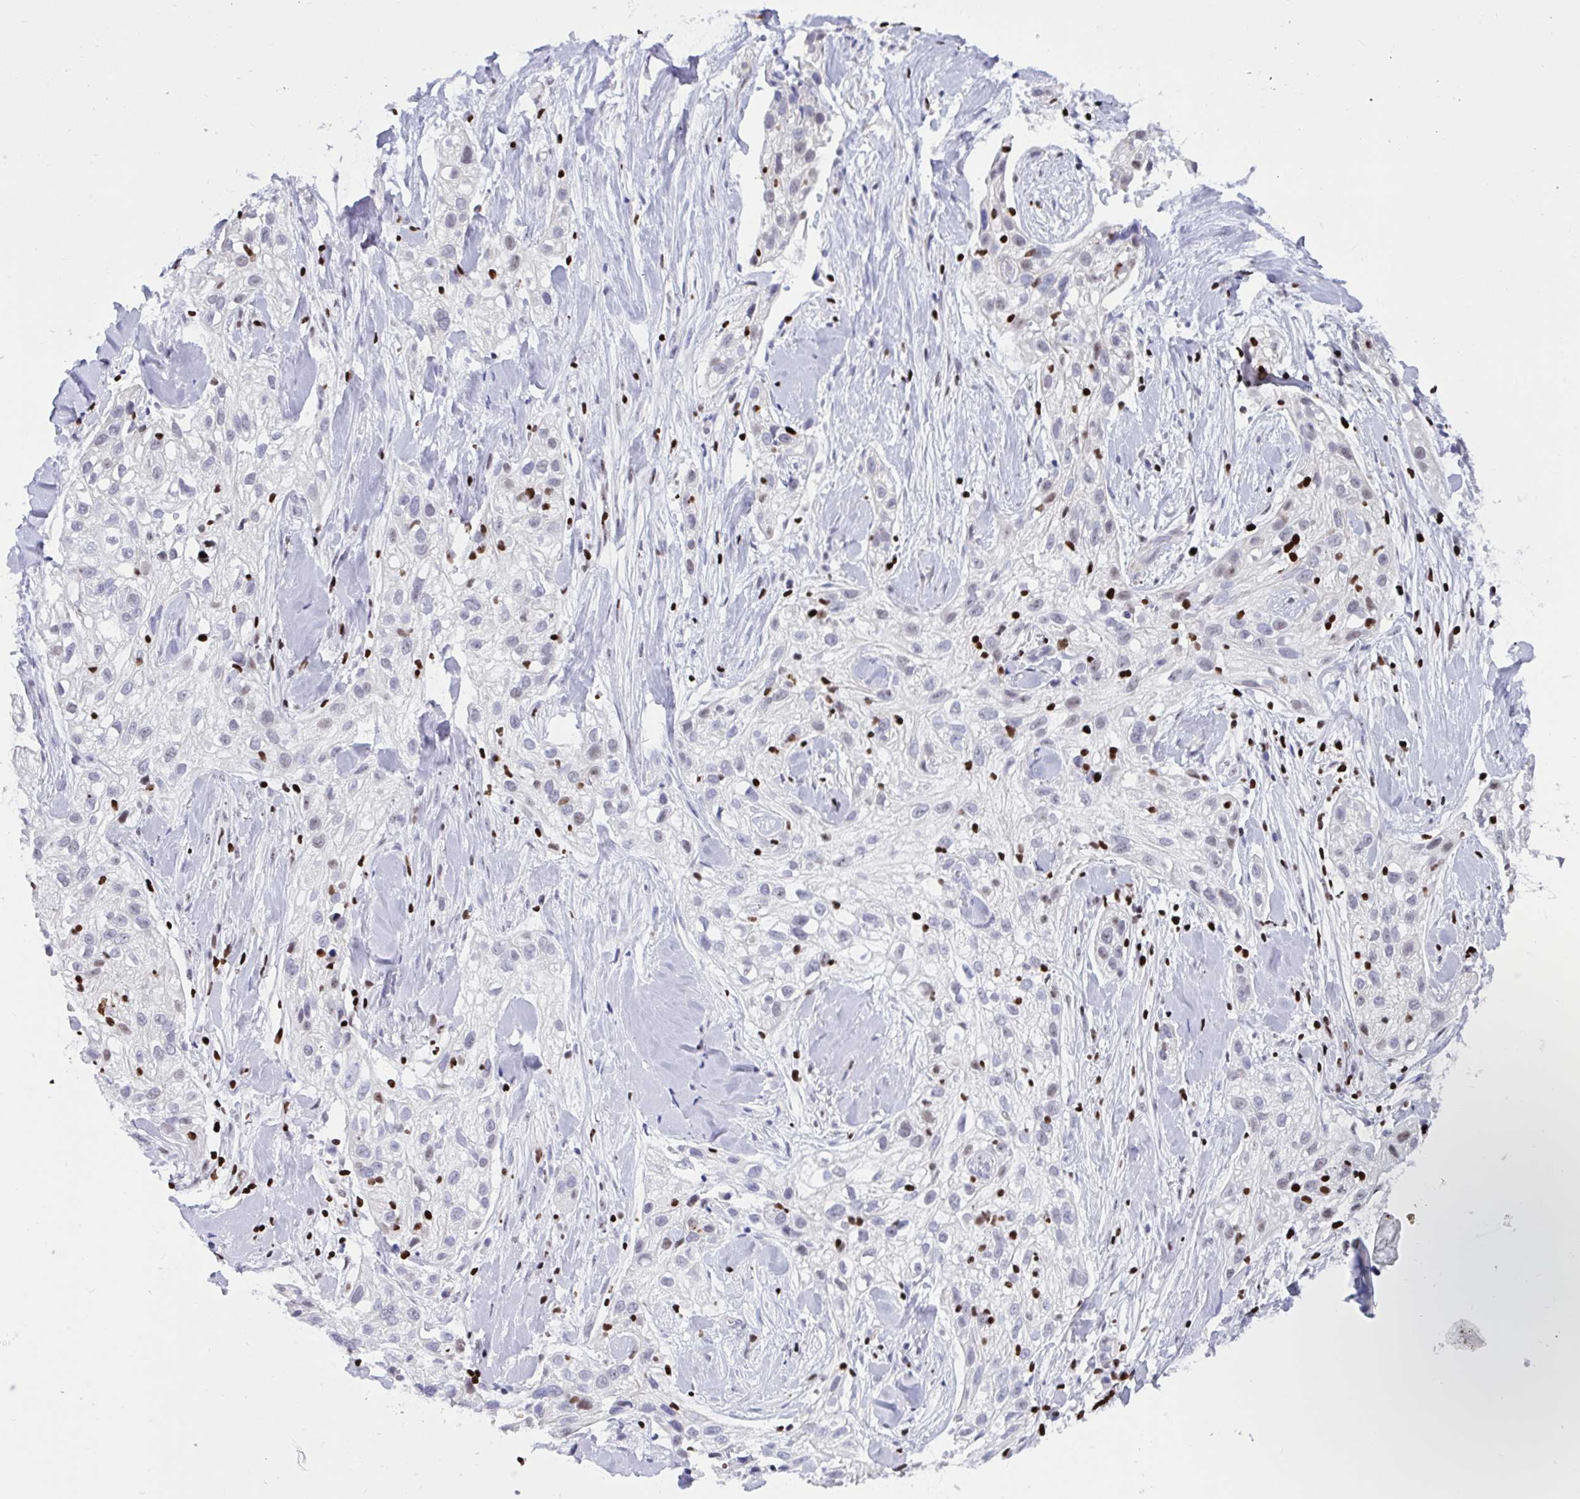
{"staining": {"intensity": "negative", "quantity": "none", "location": "none"}, "tissue": "skin cancer", "cell_type": "Tumor cells", "image_type": "cancer", "snomed": [{"axis": "morphology", "description": "Squamous cell carcinoma, NOS"}, {"axis": "topography", "description": "Skin"}], "caption": "DAB immunohistochemical staining of squamous cell carcinoma (skin) demonstrates no significant positivity in tumor cells.", "gene": "HMGB2", "patient": {"sex": "male", "age": 82}}